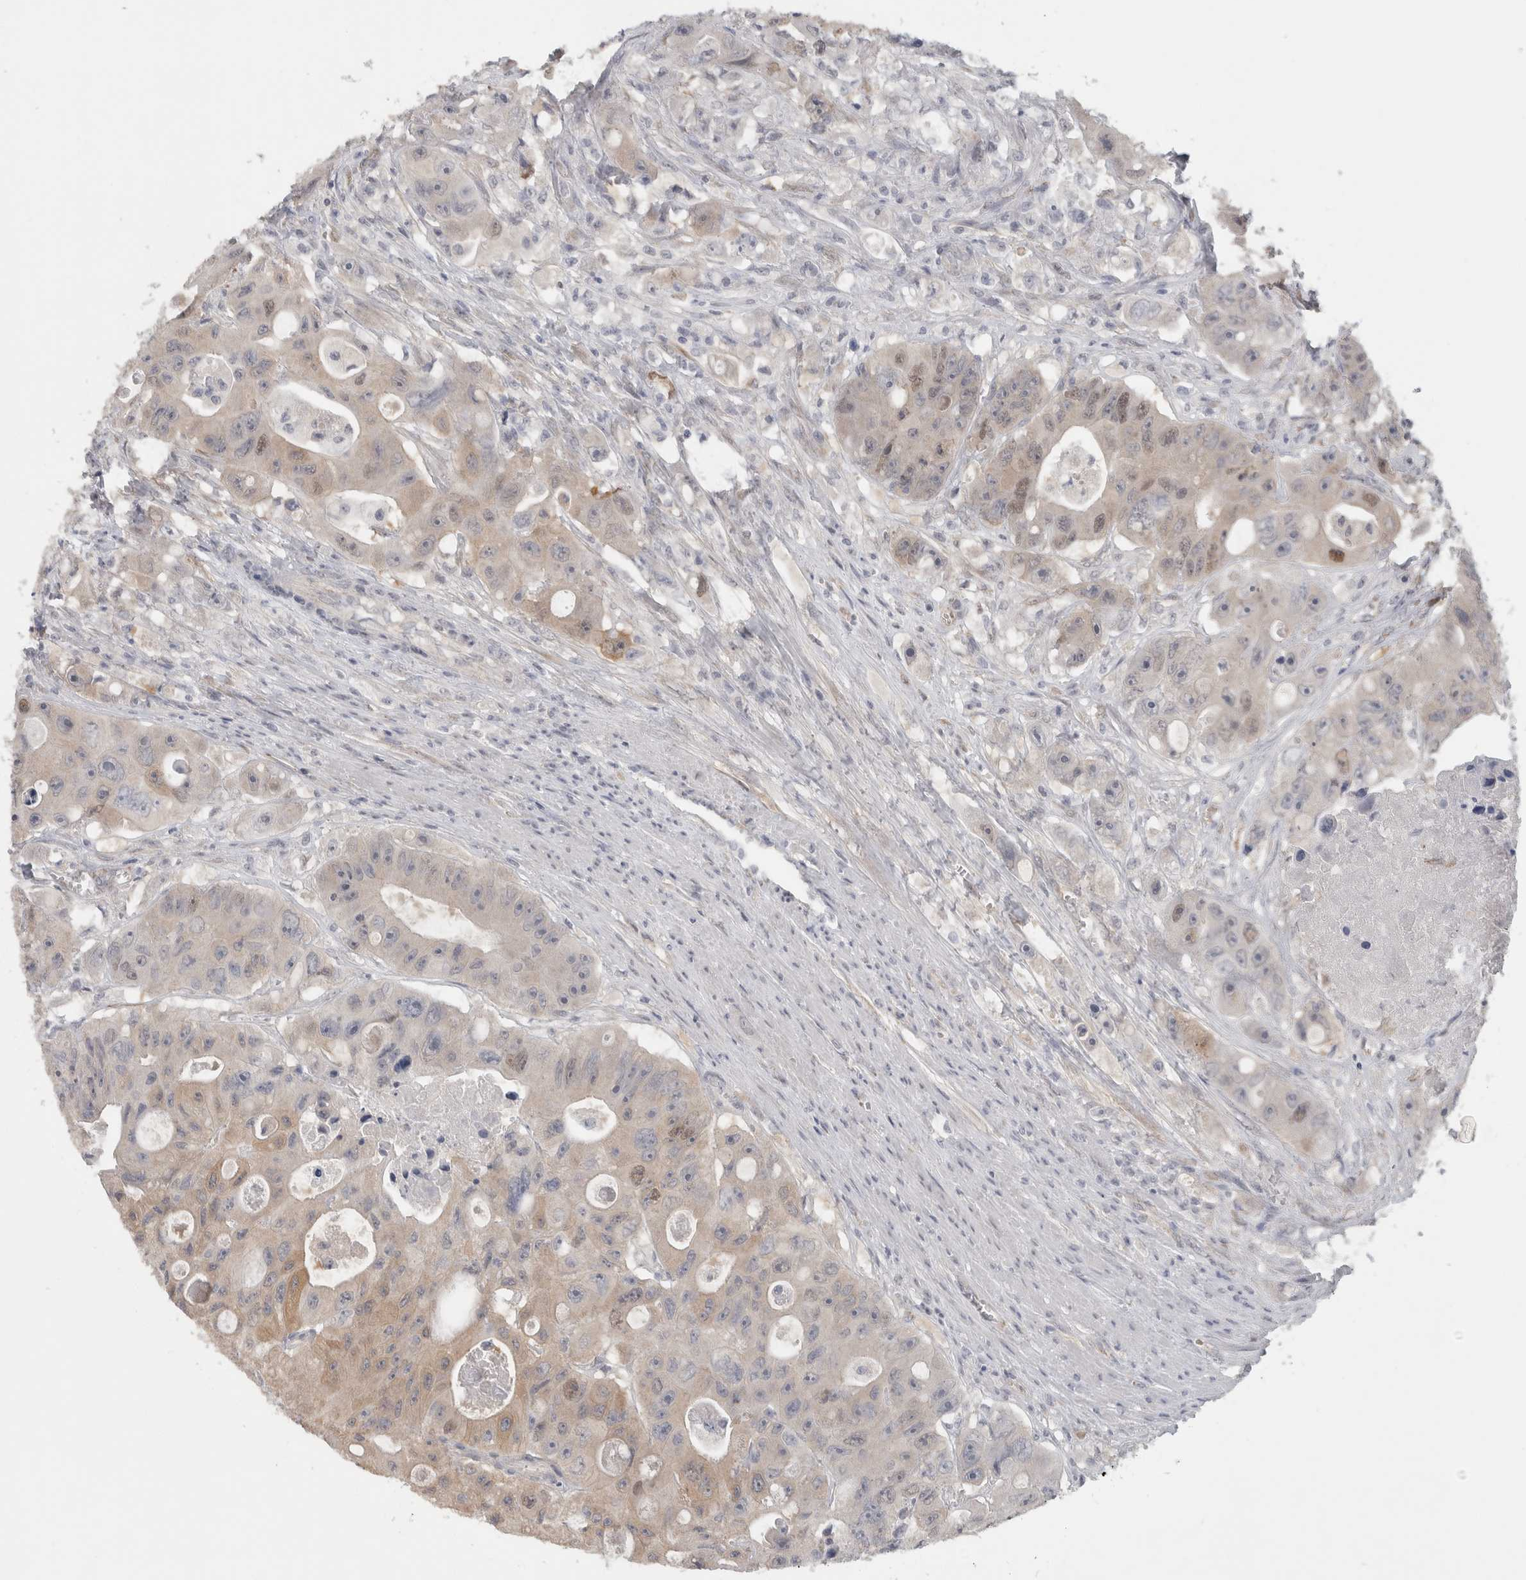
{"staining": {"intensity": "weak", "quantity": "25%-75%", "location": "cytoplasmic/membranous,nuclear"}, "tissue": "colorectal cancer", "cell_type": "Tumor cells", "image_type": "cancer", "snomed": [{"axis": "morphology", "description": "Adenocarcinoma, NOS"}, {"axis": "topography", "description": "Colon"}], "caption": "Protein staining of colorectal adenocarcinoma tissue shows weak cytoplasmic/membranous and nuclear expression in approximately 25%-75% of tumor cells.", "gene": "DYRK2", "patient": {"sex": "female", "age": 46}}